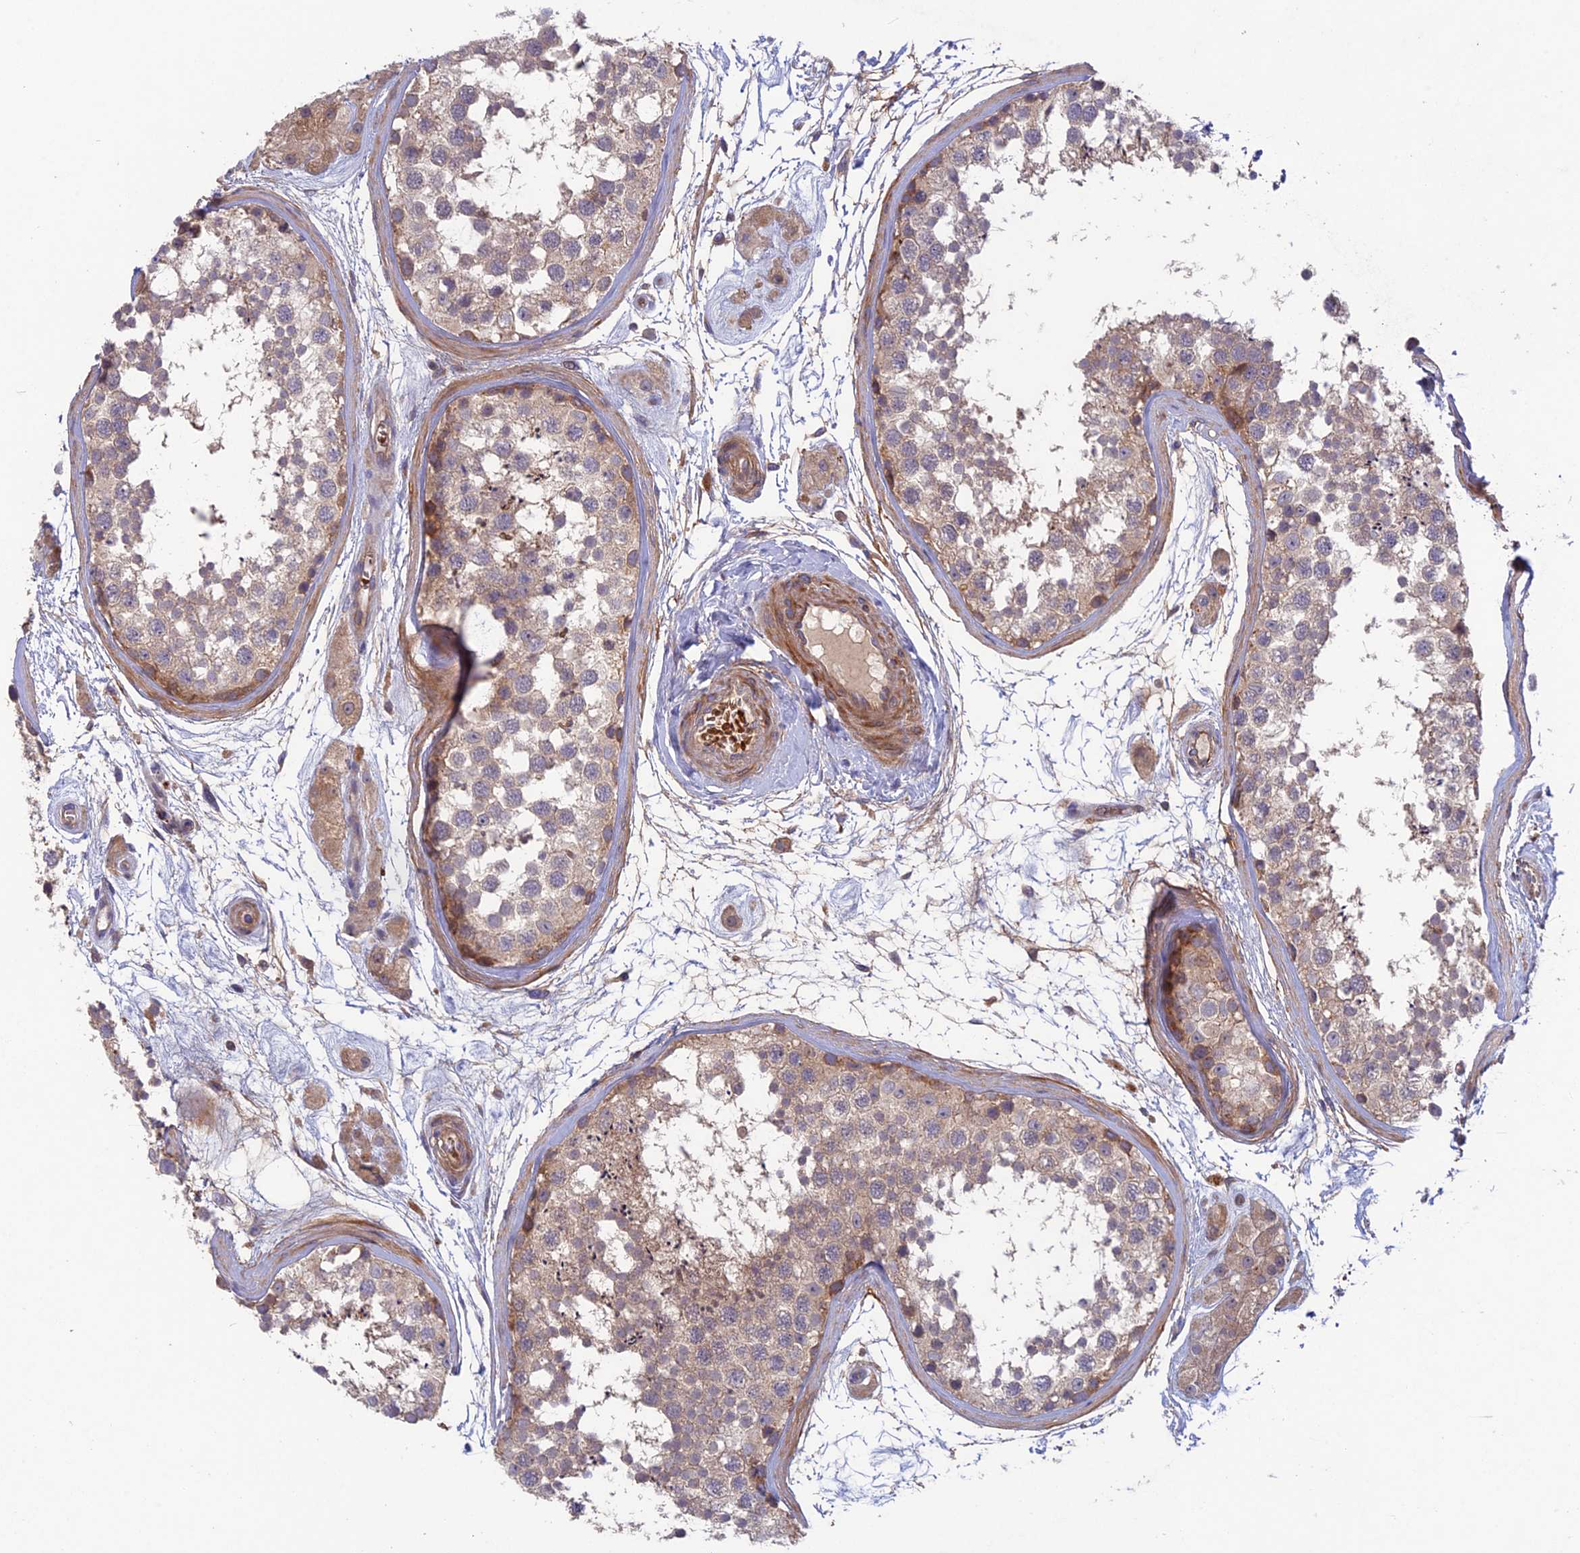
{"staining": {"intensity": "moderate", "quantity": "<25%", "location": "cytoplasmic/membranous"}, "tissue": "testis", "cell_type": "Cells in seminiferous ducts", "image_type": "normal", "snomed": [{"axis": "morphology", "description": "Normal tissue, NOS"}, {"axis": "topography", "description": "Testis"}], "caption": "Benign testis displays moderate cytoplasmic/membranous expression in approximately <25% of cells in seminiferous ducts, visualized by immunohistochemistry.", "gene": "CPNE7", "patient": {"sex": "male", "age": 56}}